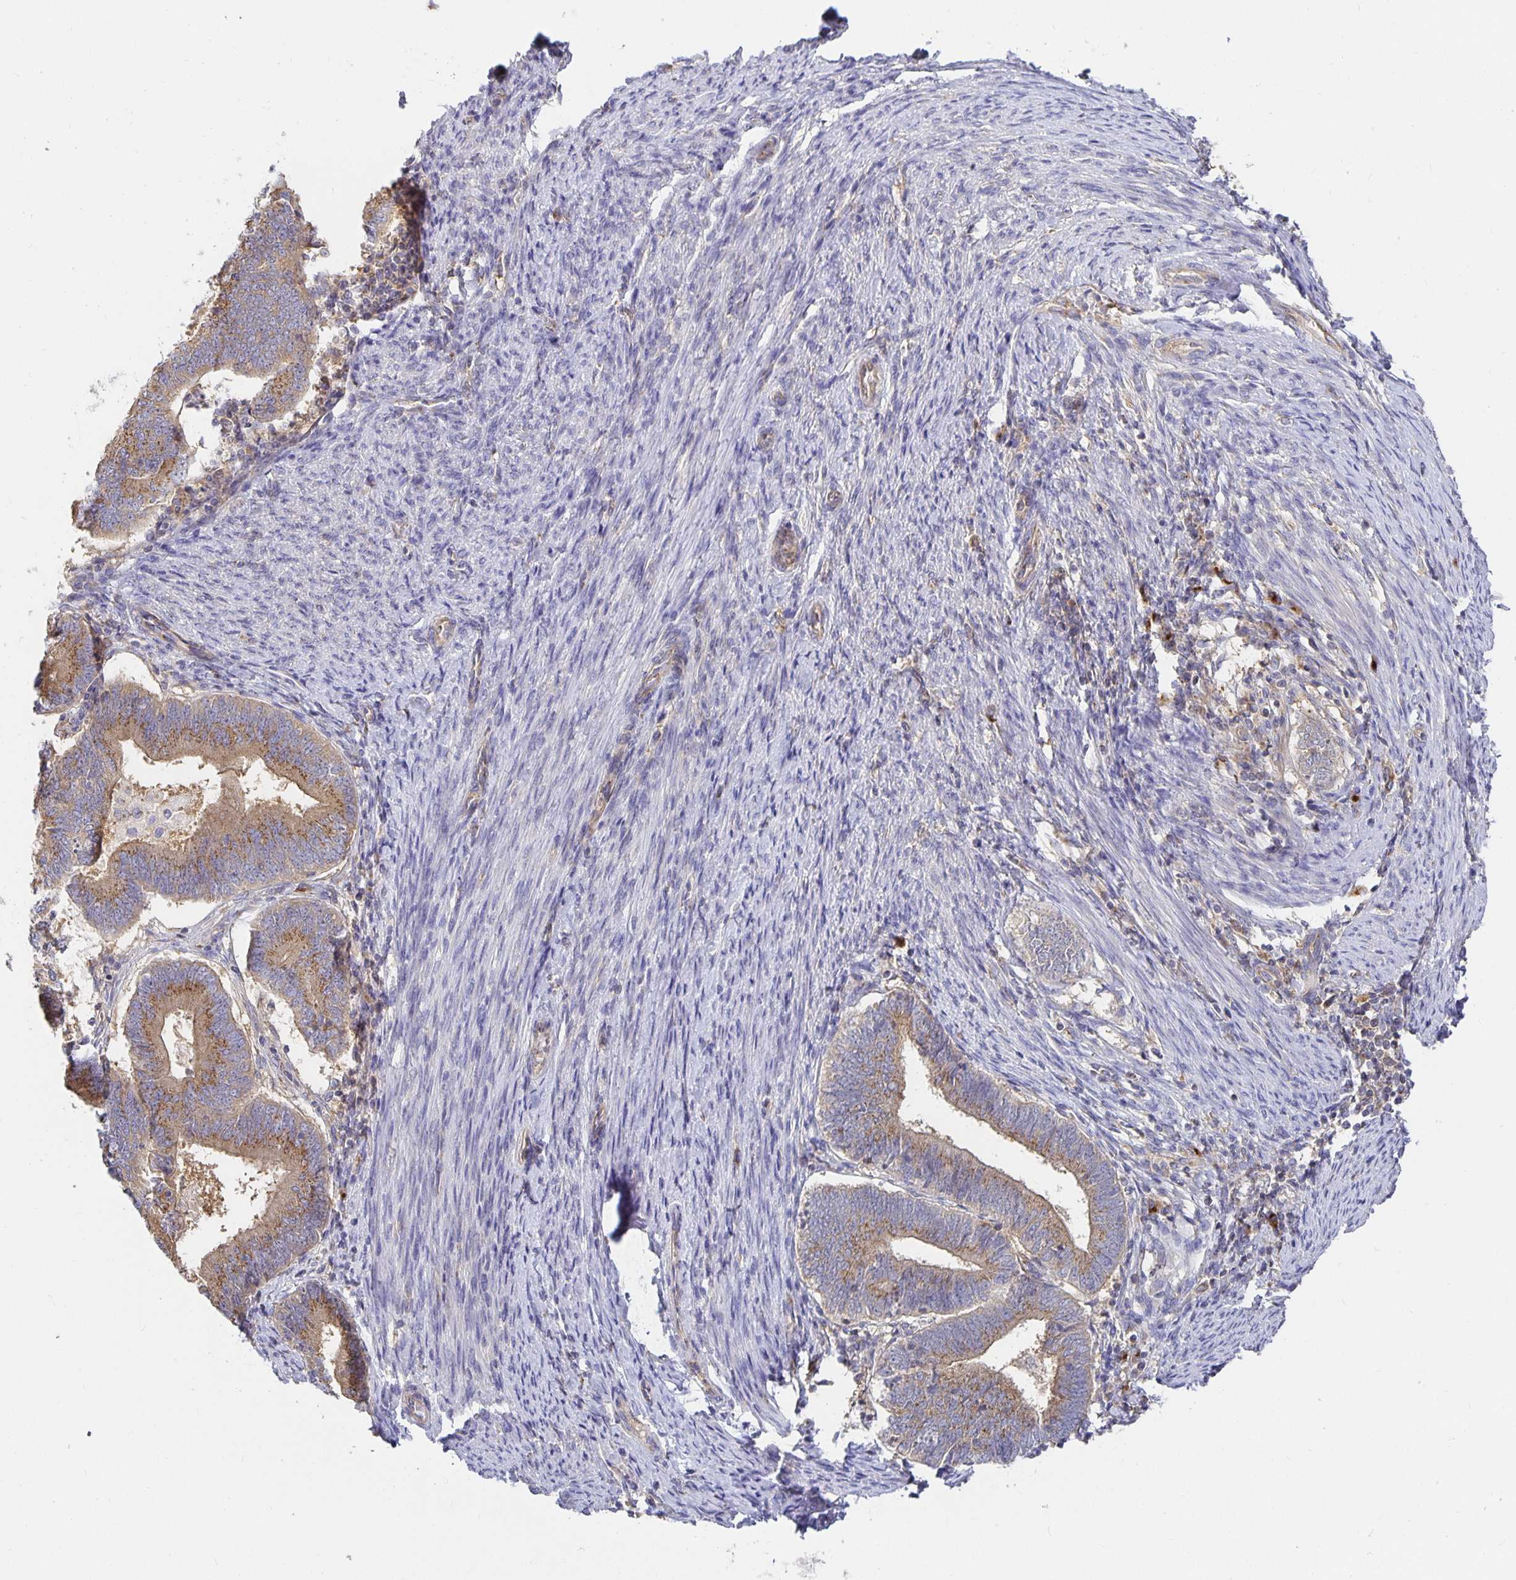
{"staining": {"intensity": "moderate", "quantity": ">75%", "location": "cytoplasmic/membranous"}, "tissue": "endometrial cancer", "cell_type": "Tumor cells", "image_type": "cancer", "snomed": [{"axis": "morphology", "description": "Adenocarcinoma, NOS"}, {"axis": "topography", "description": "Endometrium"}], "caption": "A medium amount of moderate cytoplasmic/membranous staining is present in about >75% of tumor cells in endometrial adenocarcinoma tissue.", "gene": "USO1", "patient": {"sex": "female", "age": 70}}